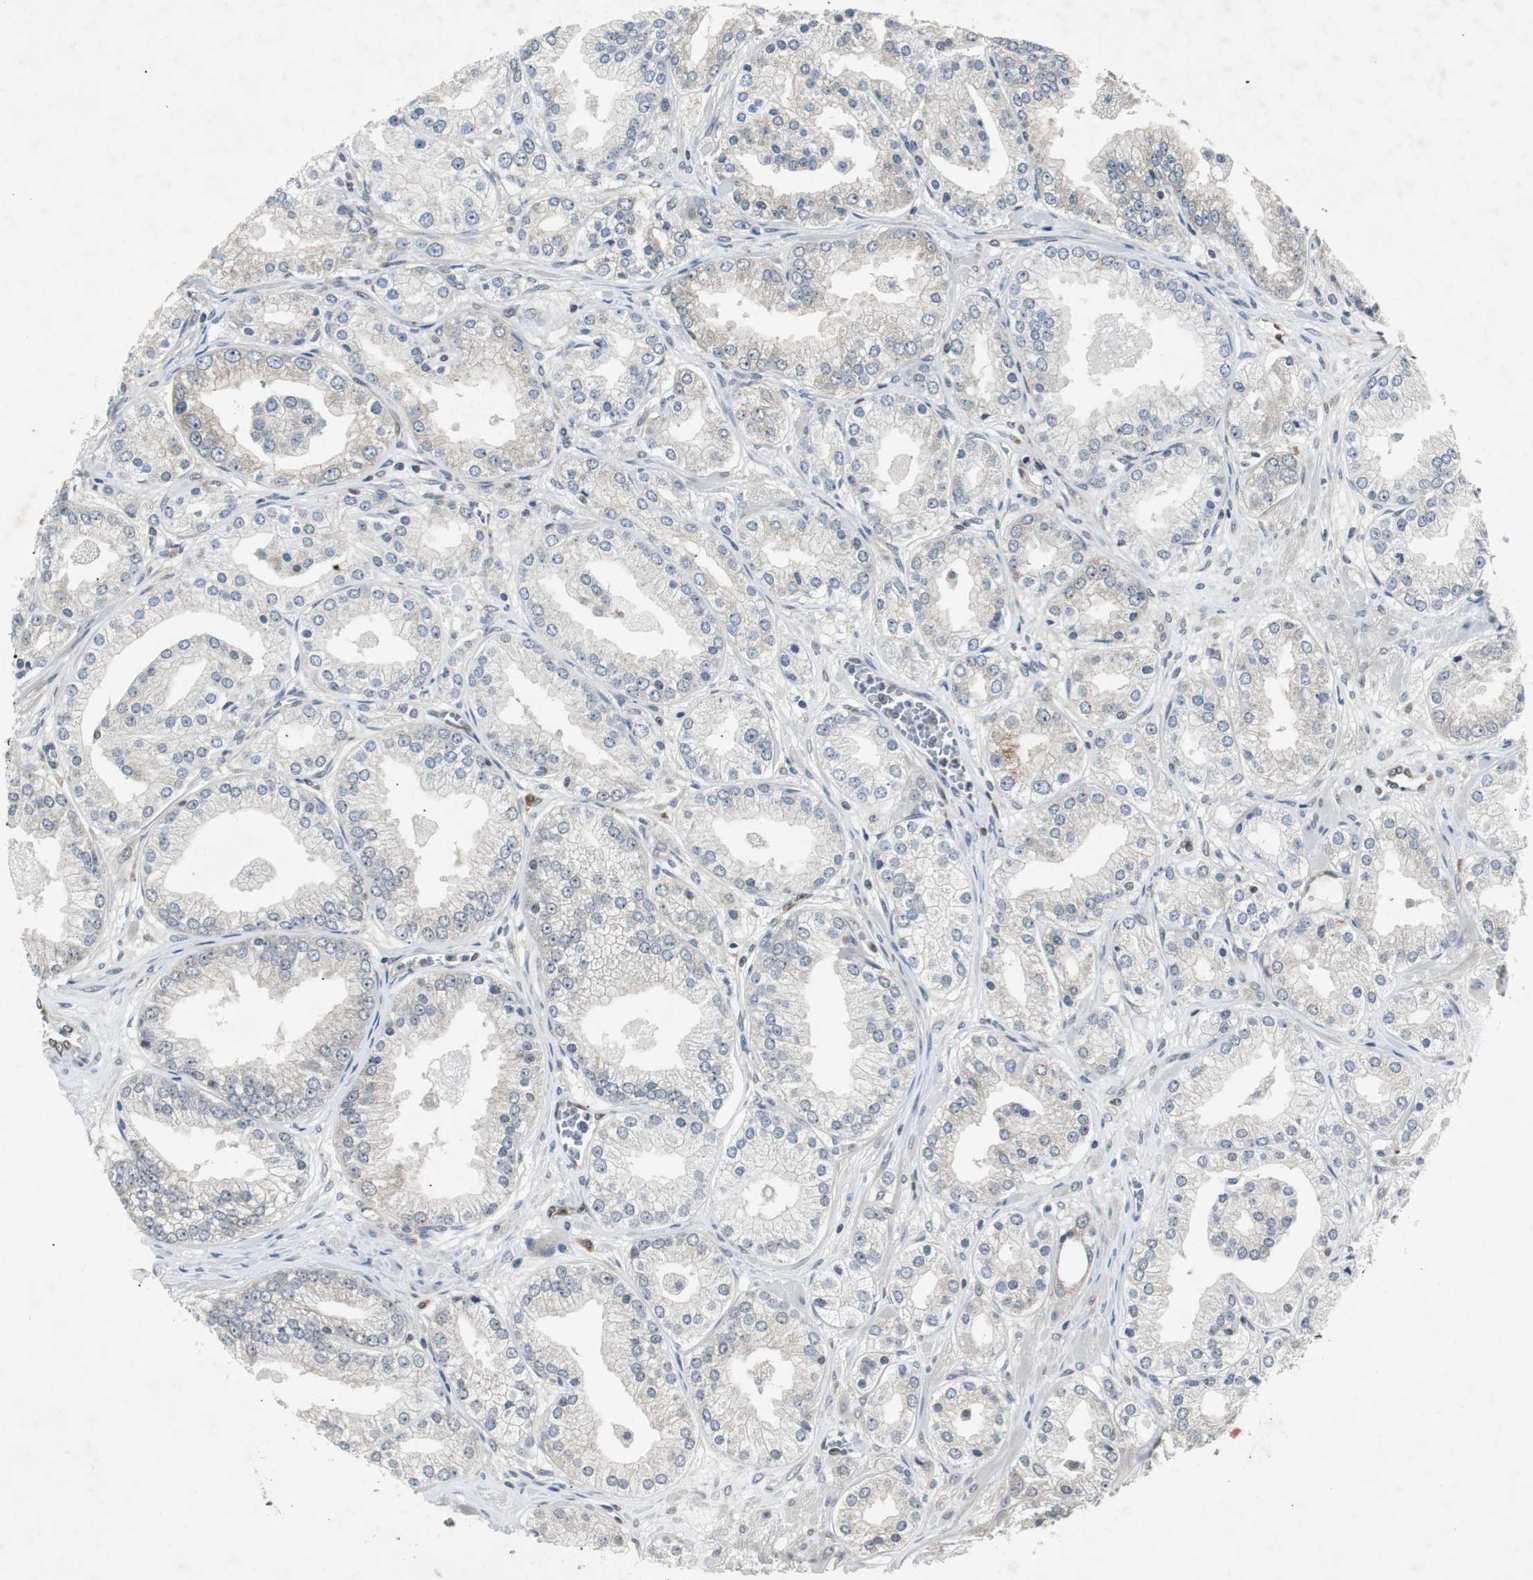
{"staining": {"intensity": "negative", "quantity": "none", "location": "none"}, "tissue": "prostate cancer", "cell_type": "Tumor cells", "image_type": "cancer", "snomed": [{"axis": "morphology", "description": "Adenocarcinoma, High grade"}, {"axis": "topography", "description": "Prostate"}], "caption": "This is an IHC histopathology image of prostate cancer. There is no staining in tumor cells.", "gene": "SMAD1", "patient": {"sex": "male", "age": 61}}